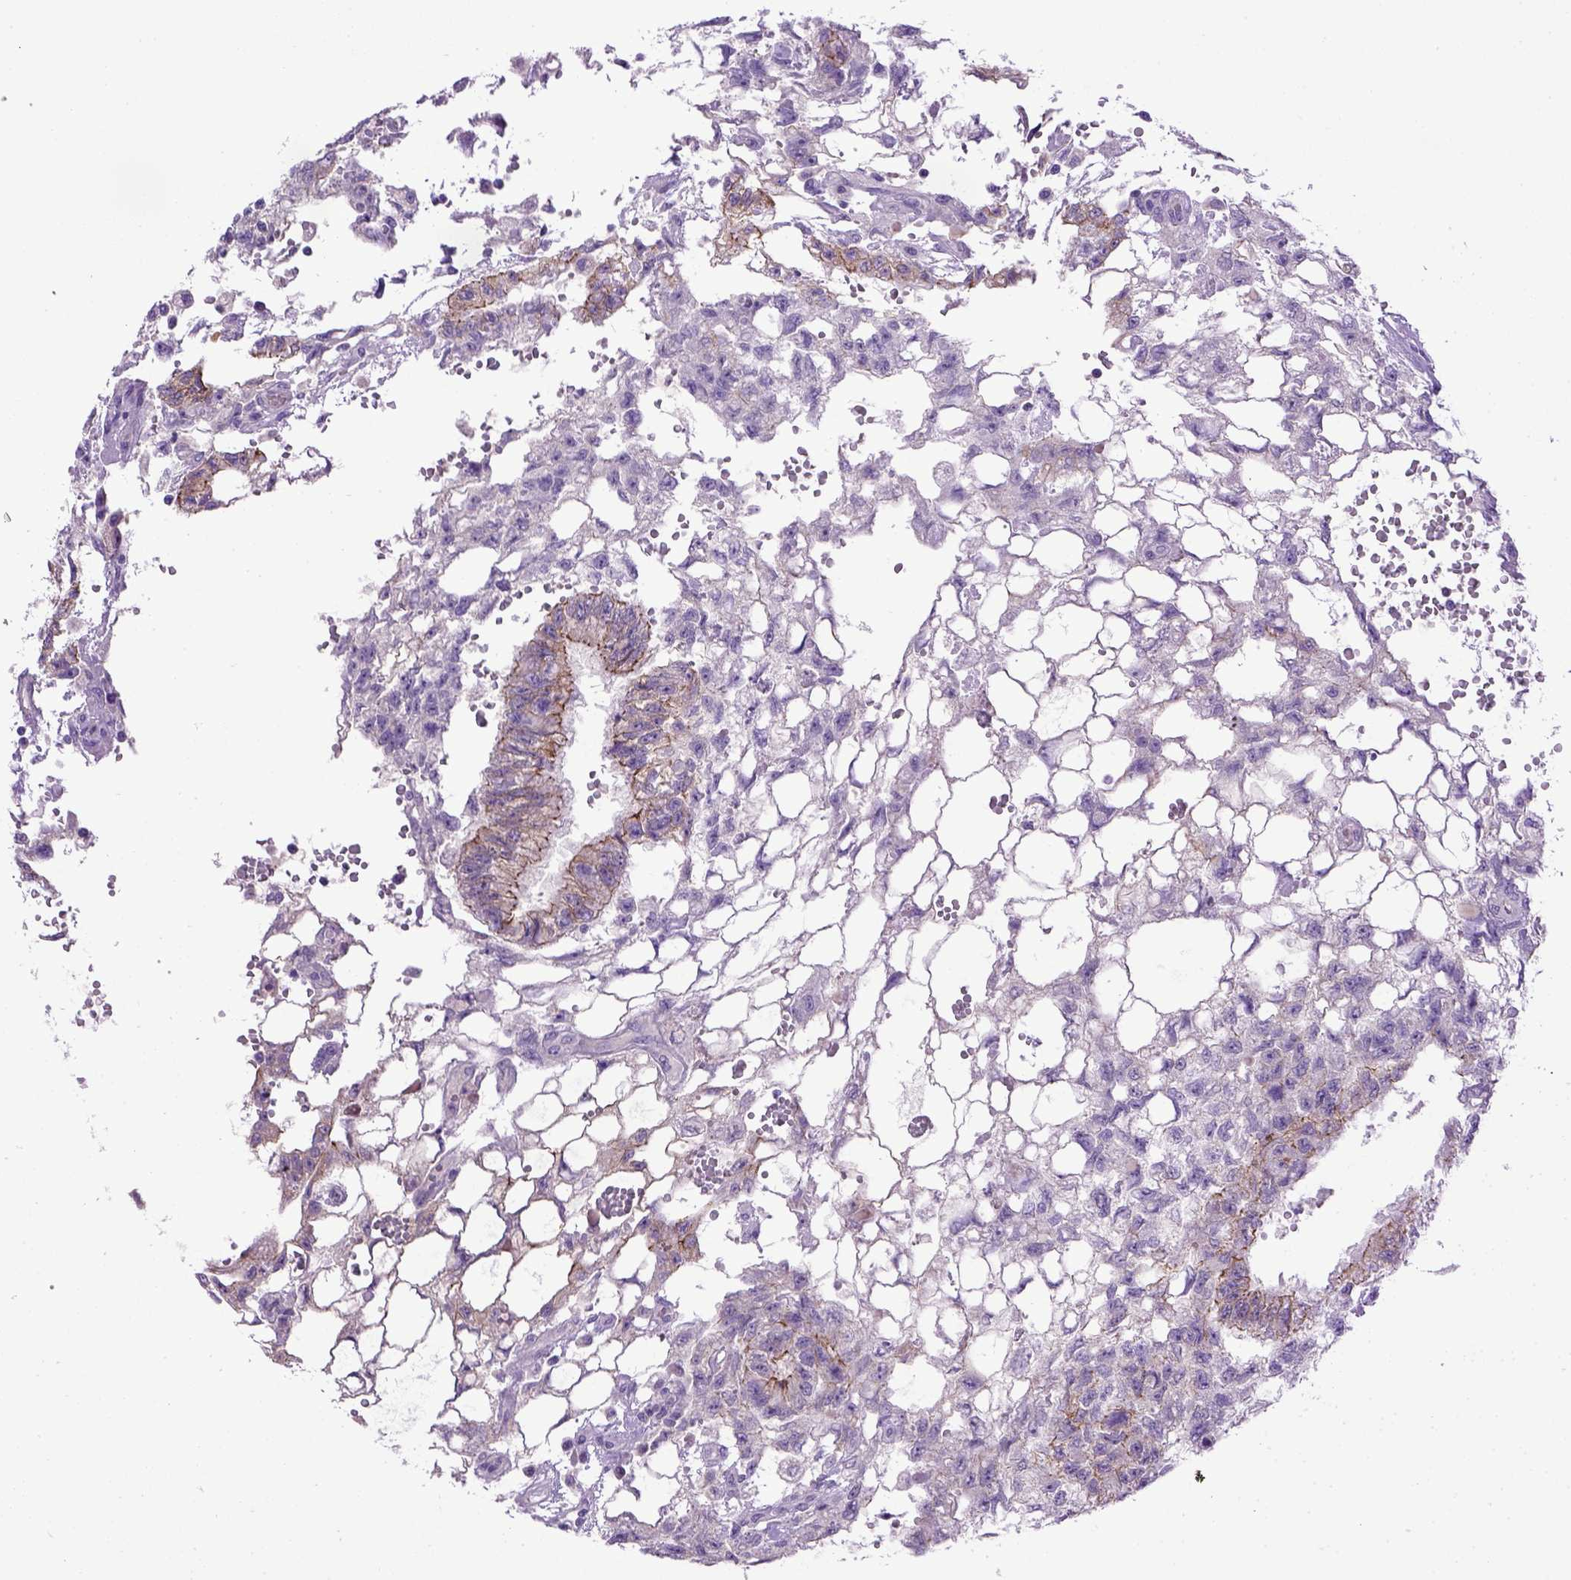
{"staining": {"intensity": "moderate", "quantity": "25%-75%", "location": "cytoplasmic/membranous"}, "tissue": "testis cancer", "cell_type": "Tumor cells", "image_type": "cancer", "snomed": [{"axis": "morphology", "description": "Carcinoma, Embryonal, NOS"}, {"axis": "topography", "description": "Testis"}], "caption": "Testis embryonal carcinoma tissue displays moderate cytoplasmic/membranous staining in about 25%-75% of tumor cells", "gene": "CDH1", "patient": {"sex": "male", "age": 32}}